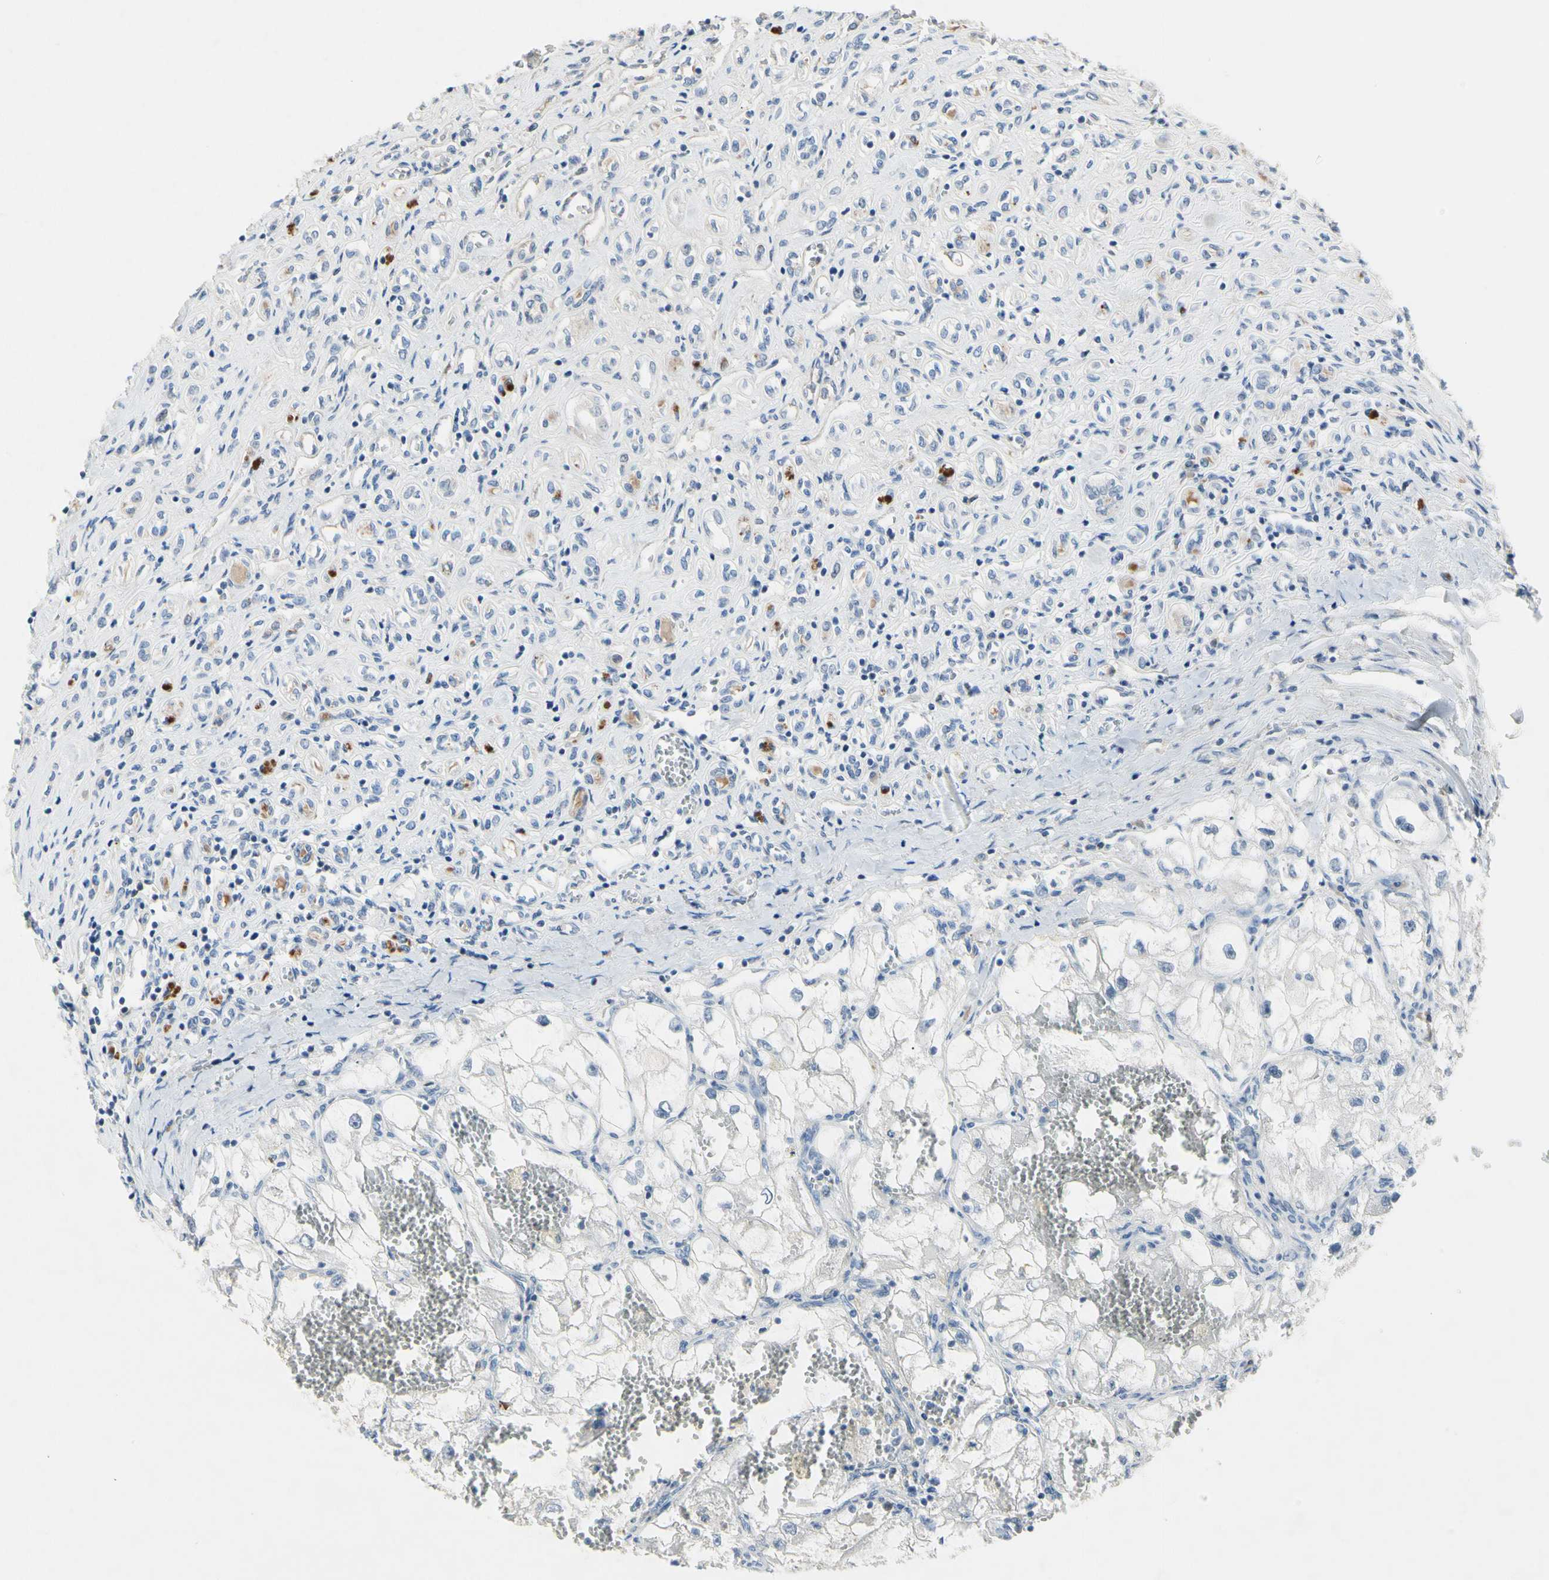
{"staining": {"intensity": "negative", "quantity": "none", "location": "none"}, "tissue": "renal cancer", "cell_type": "Tumor cells", "image_type": "cancer", "snomed": [{"axis": "morphology", "description": "Adenocarcinoma, NOS"}, {"axis": "topography", "description": "Kidney"}], "caption": "Immunohistochemical staining of renal cancer reveals no significant expression in tumor cells. The staining is performed using DAB (3,3'-diaminobenzidine) brown chromogen with nuclei counter-stained in using hematoxylin.", "gene": "ECRG4", "patient": {"sex": "female", "age": 70}}